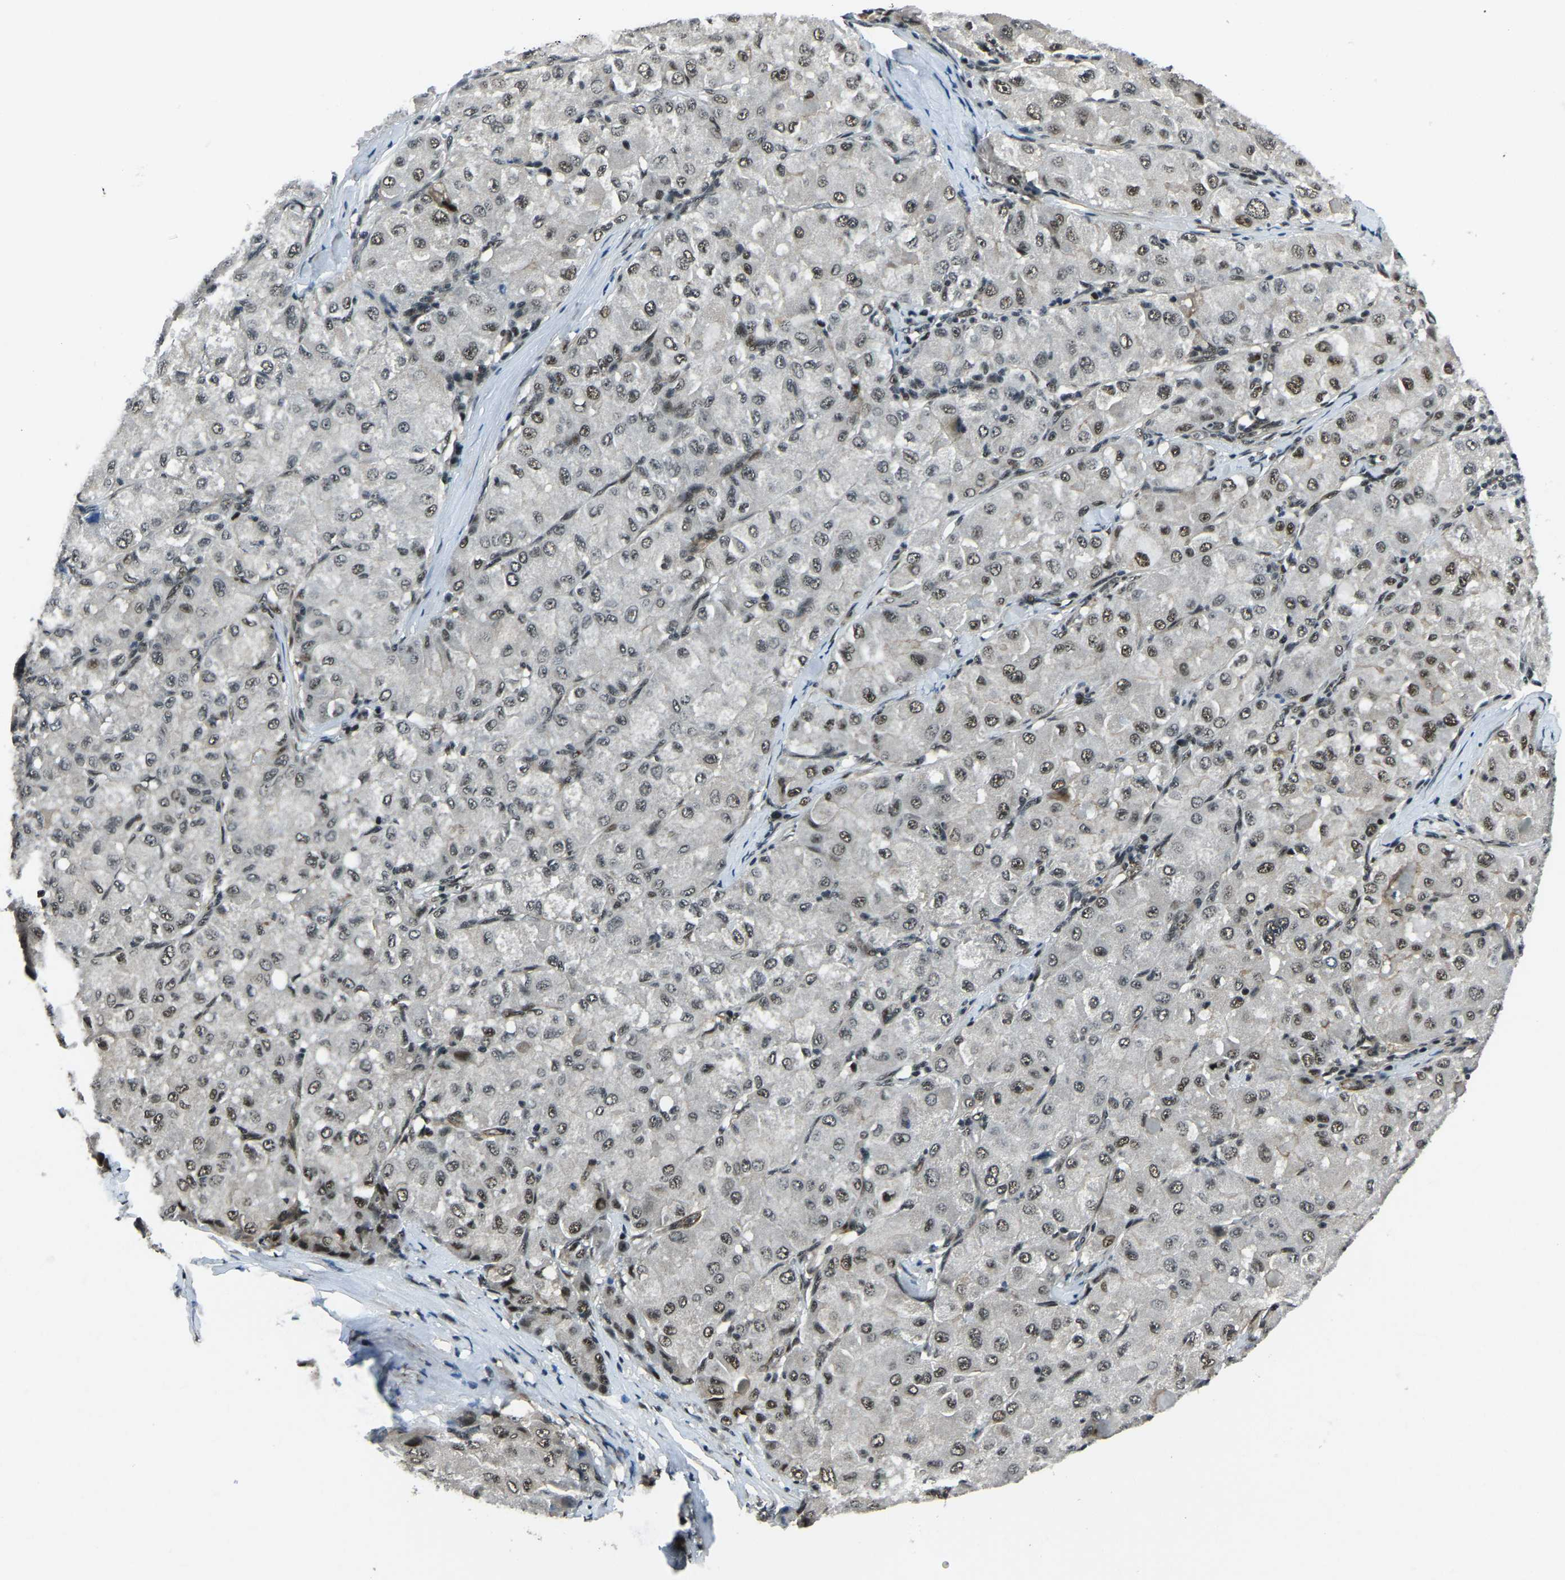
{"staining": {"intensity": "moderate", "quantity": ">75%", "location": "nuclear"}, "tissue": "liver cancer", "cell_type": "Tumor cells", "image_type": "cancer", "snomed": [{"axis": "morphology", "description": "Carcinoma, Hepatocellular, NOS"}, {"axis": "topography", "description": "Liver"}], "caption": "A histopathology image of liver hepatocellular carcinoma stained for a protein shows moderate nuclear brown staining in tumor cells.", "gene": "PRCC", "patient": {"sex": "male", "age": 80}}